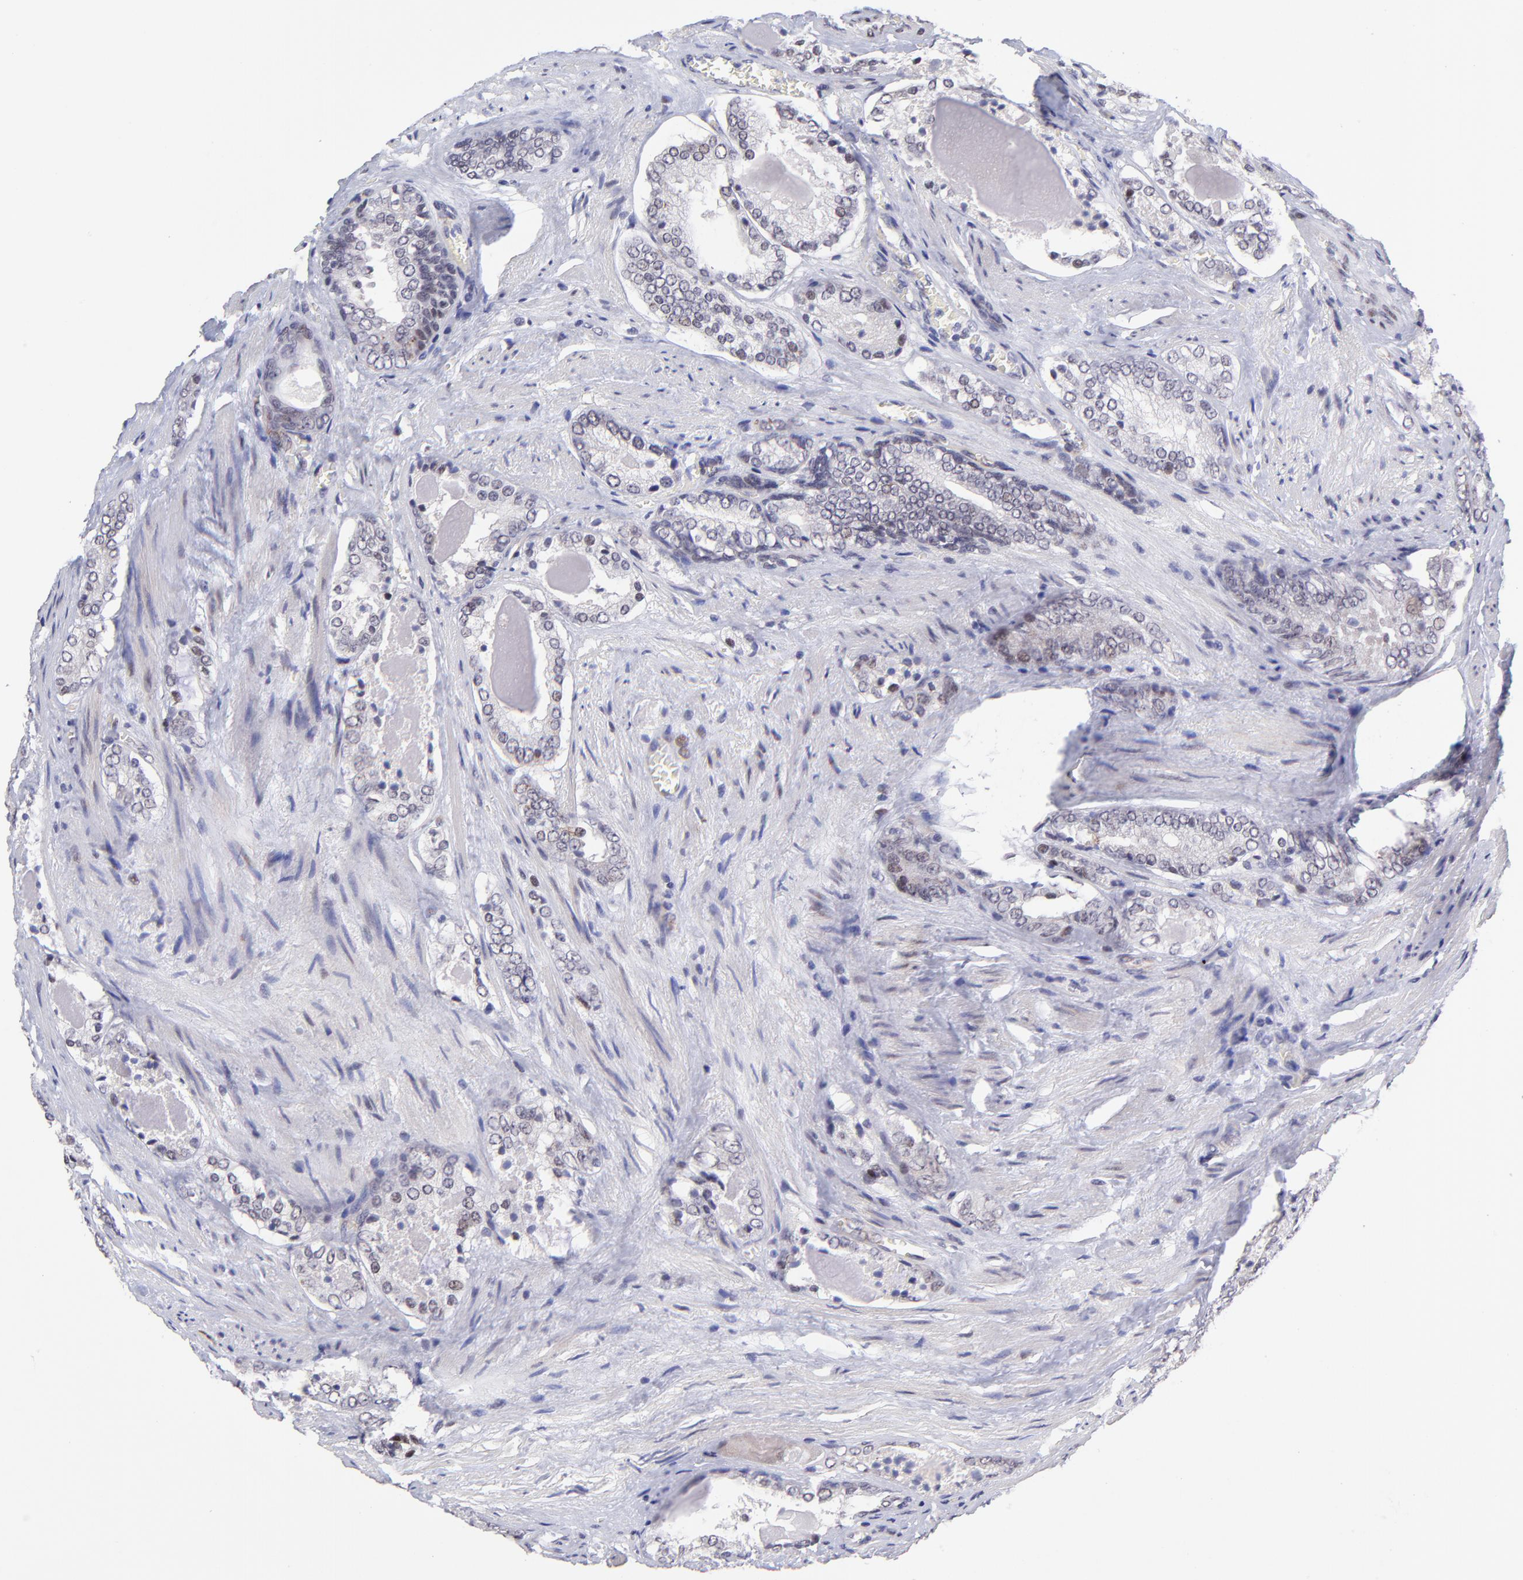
{"staining": {"intensity": "moderate", "quantity": "25%-75%", "location": "cytoplasmic/membranous,nuclear"}, "tissue": "prostate cancer", "cell_type": "Tumor cells", "image_type": "cancer", "snomed": [{"axis": "morphology", "description": "Adenocarcinoma, Medium grade"}, {"axis": "topography", "description": "Prostate"}], "caption": "Immunohistochemistry (IHC) of human prostate cancer demonstrates medium levels of moderate cytoplasmic/membranous and nuclear staining in approximately 25%-75% of tumor cells.", "gene": "SOX6", "patient": {"sex": "male", "age": 60}}